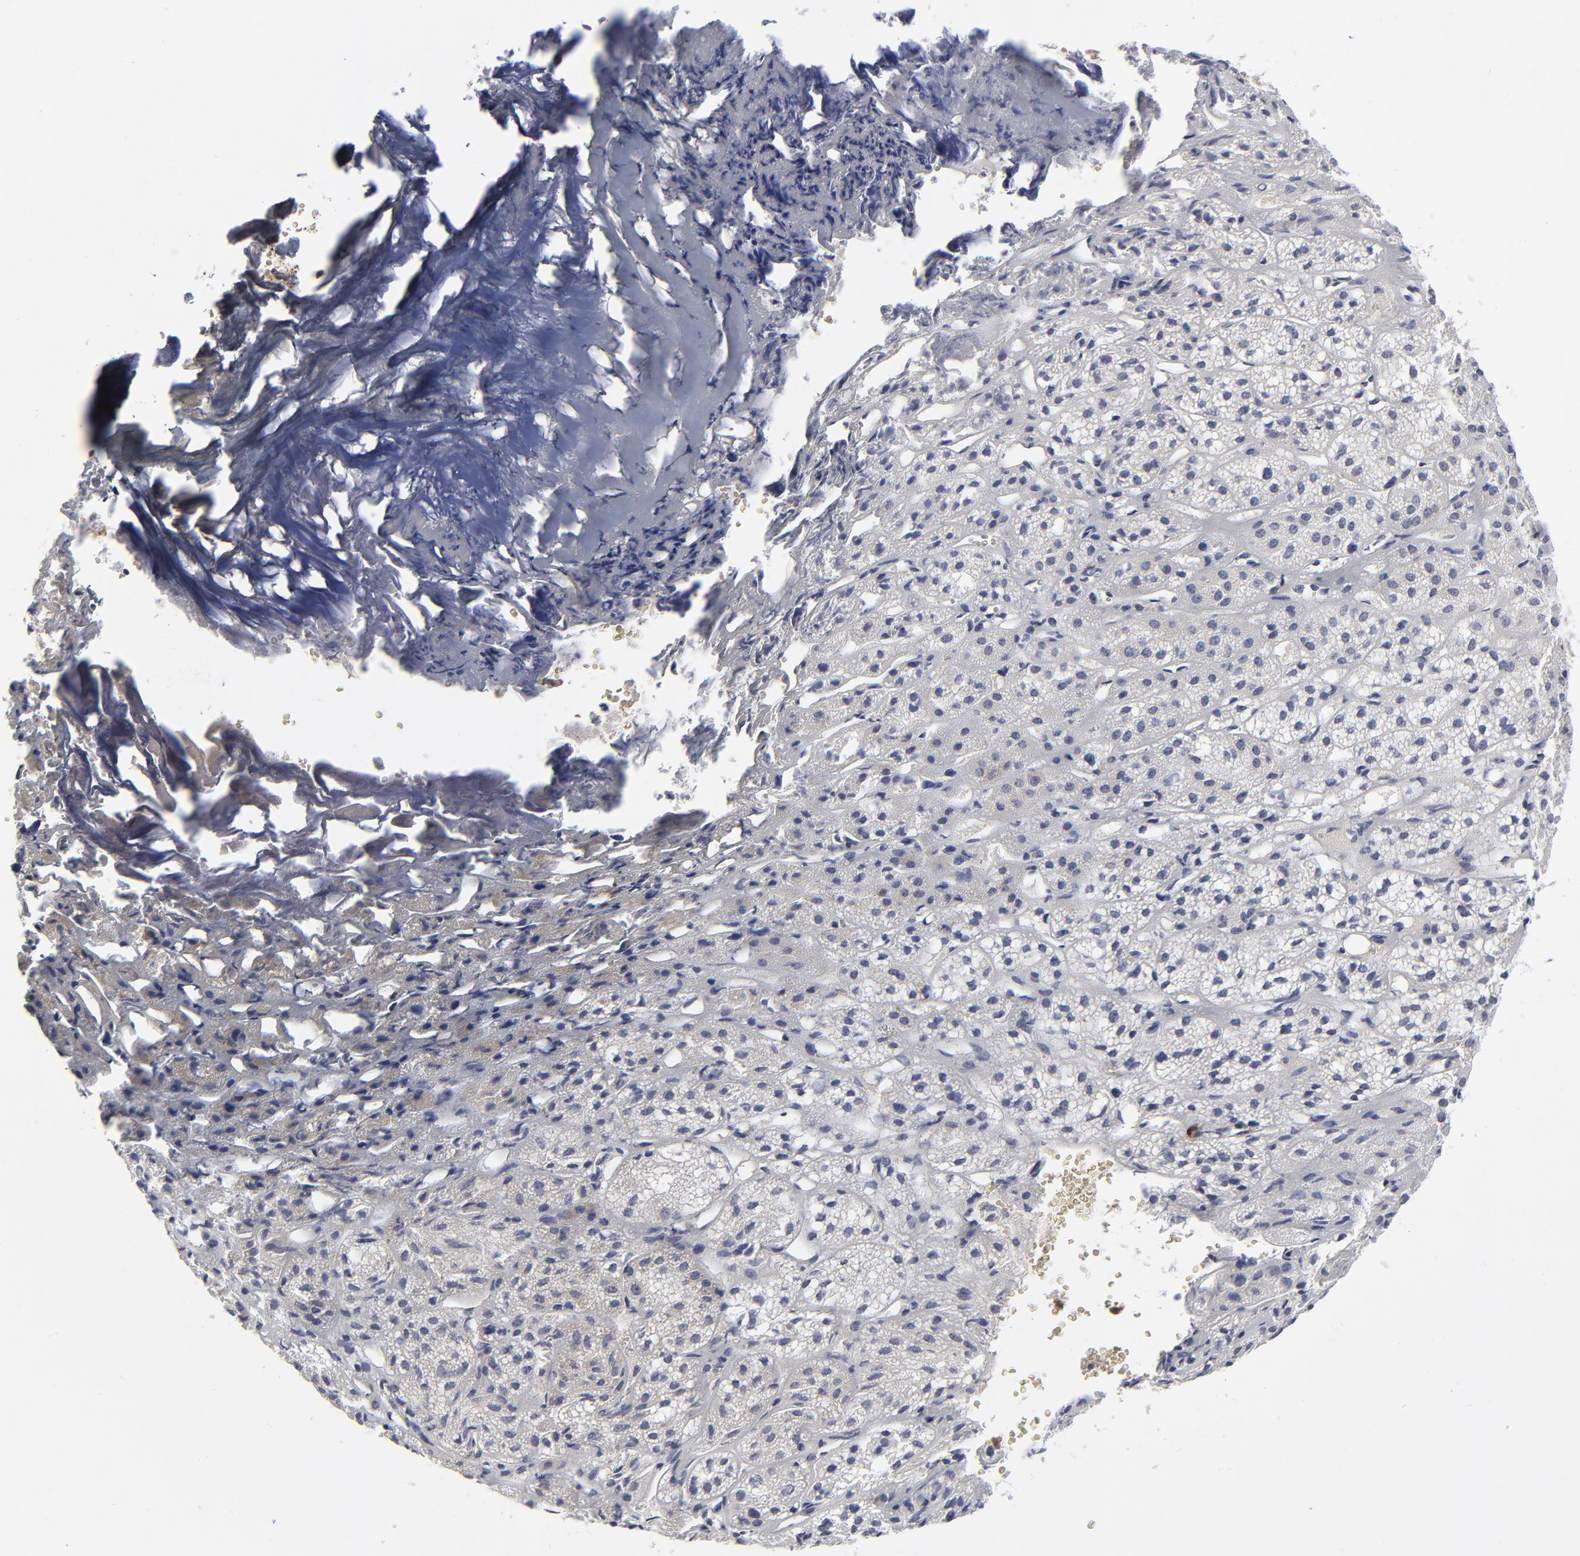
{"staining": {"intensity": "negative", "quantity": "none", "location": "none"}, "tissue": "adrenal gland", "cell_type": "Glandular cells", "image_type": "normal", "snomed": [{"axis": "morphology", "description": "Normal tissue, NOS"}, {"axis": "topography", "description": "Adrenal gland"}], "caption": "This is a photomicrograph of immunohistochemistry (IHC) staining of benign adrenal gland, which shows no expression in glandular cells. The staining is performed using DAB (3,3'-diaminobenzidine) brown chromogen with nuclei counter-stained in using hematoxylin.", "gene": "CASP3", "patient": {"sex": "female", "age": 71}}